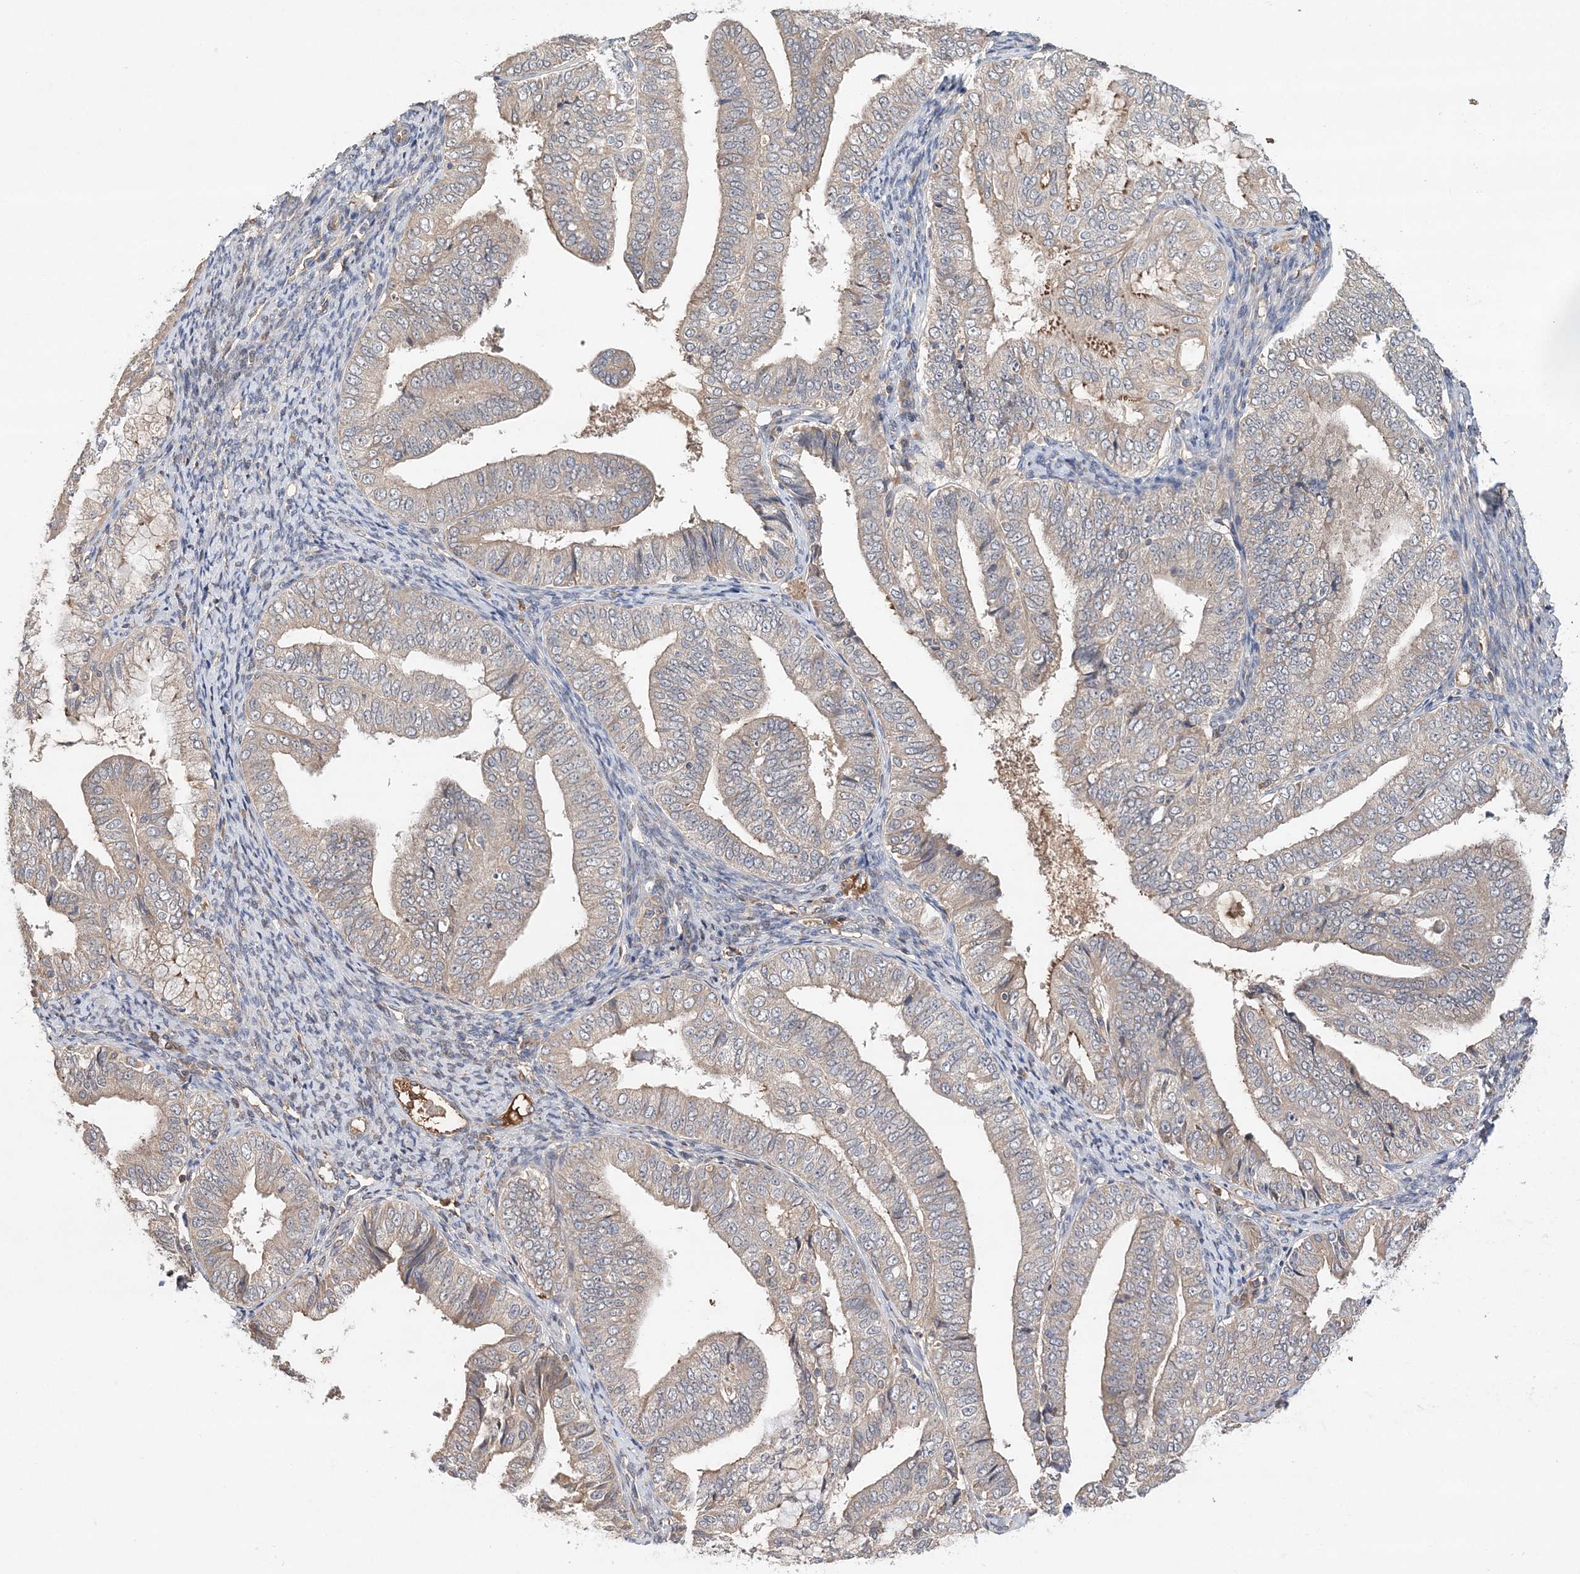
{"staining": {"intensity": "negative", "quantity": "none", "location": "none"}, "tissue": "endometrial cancer", "cell_type": "Tumor cells", "image_type": "cancer", "snomed": [{"axis": "morphology", "description": "Adenocarcinoma, NOS"}, {"axis": "topography", "description": "Endometrium"}], "caption": "An IHC micrograph of endometrial cancer is shown. There is no staining in tumor cells of endometrial cancer.", "gene": "SYCP3", "patient": {"sex": "female", "age": 63}}